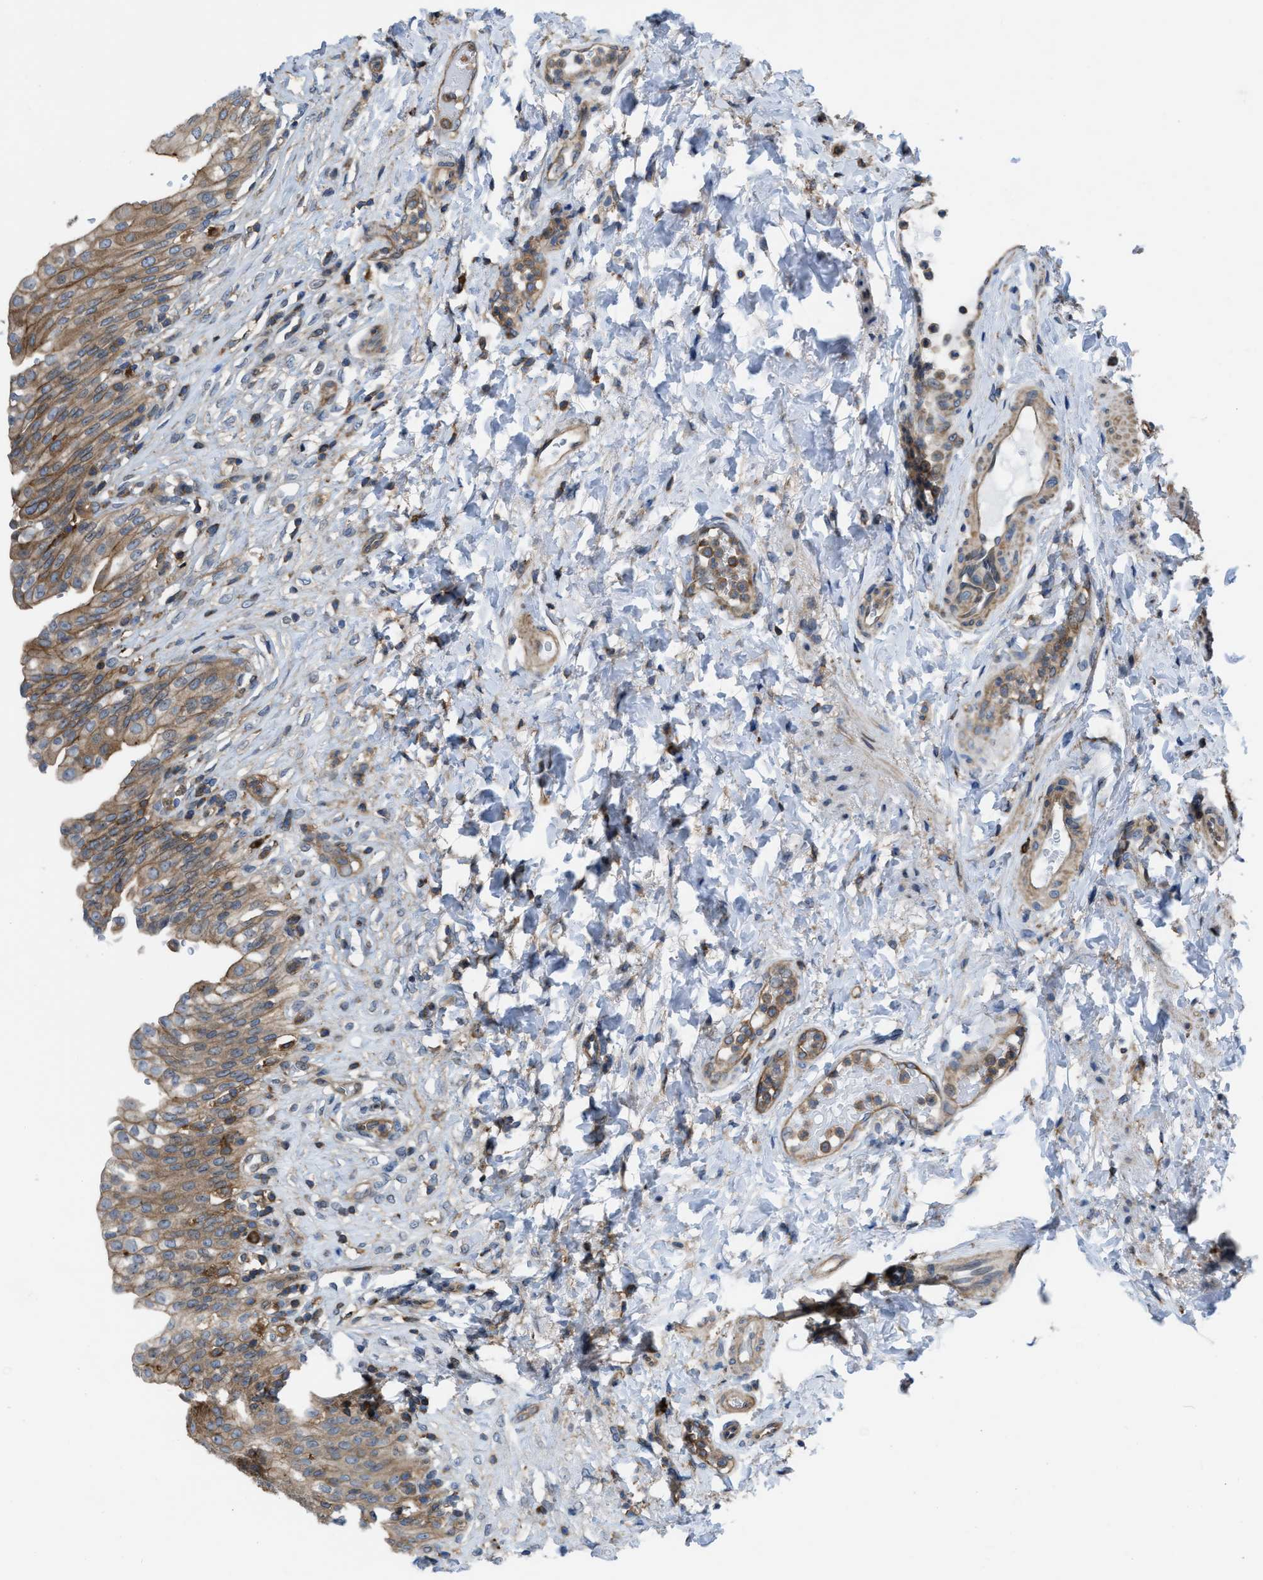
{"staining": {"intensity": "moderate", "quantity": ">75%", "location": "cytoplasmic/membranous"}, "tissue": "urinary bladder", "cell_type": "Urothelial cells", "image_type": "normal", "snomed": [{"axis": "morphology", "description": "Urothelial carcinoma, High grade"}, {"axis": "topography", "description": "Urinary bladder"}], "caption": "Protein expression analysis of benign human urinary bladder reveals moderate cytoplasmic/membranous staining in approximately >75% of urothelial cells.", "gene": "MYO18A", "patient": {"sex": "male", "age": 46}}